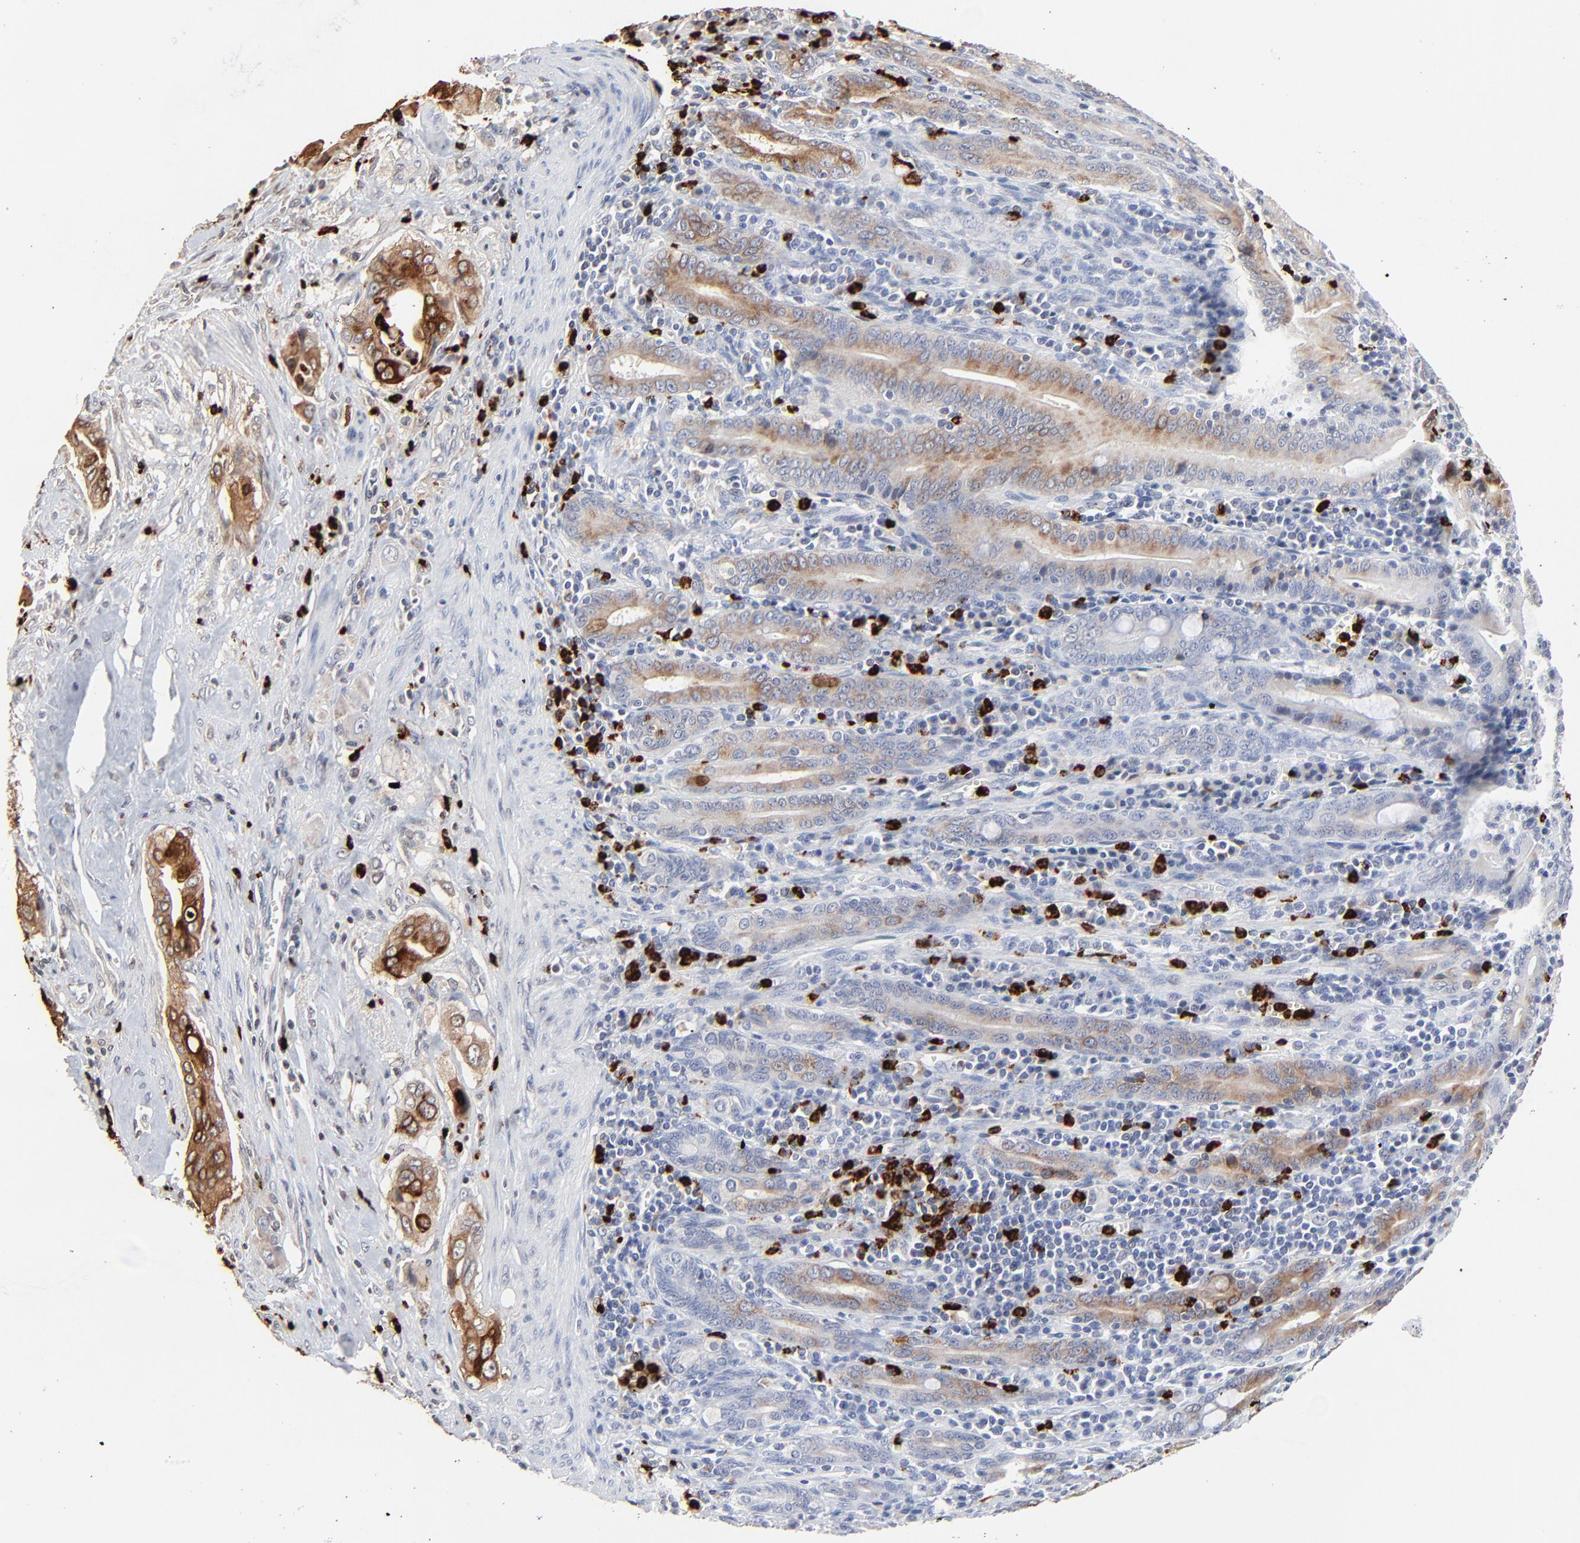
{"staining": {"intensity": "moderate", "quantity": "25%-75%", "location": "cytoplasmic/membranous"}, "tissue": "pancreatic cancer", "cell_type": "Tumor cells", "image_type": "cancer", "snomed": [{"axis": "morphology", "description": "Adenocarcinoma, NOS"}, {"axis": "topography", "description": "Pancreas"}], "caption": "Protein staining displays moderate cytoplasmic/membranous positivity in about 25%-75% of tumor cells in adenocarcinoma (pancreatic).", "gene": "LCN2", "patient": {"sex": "male", "age": 77}}